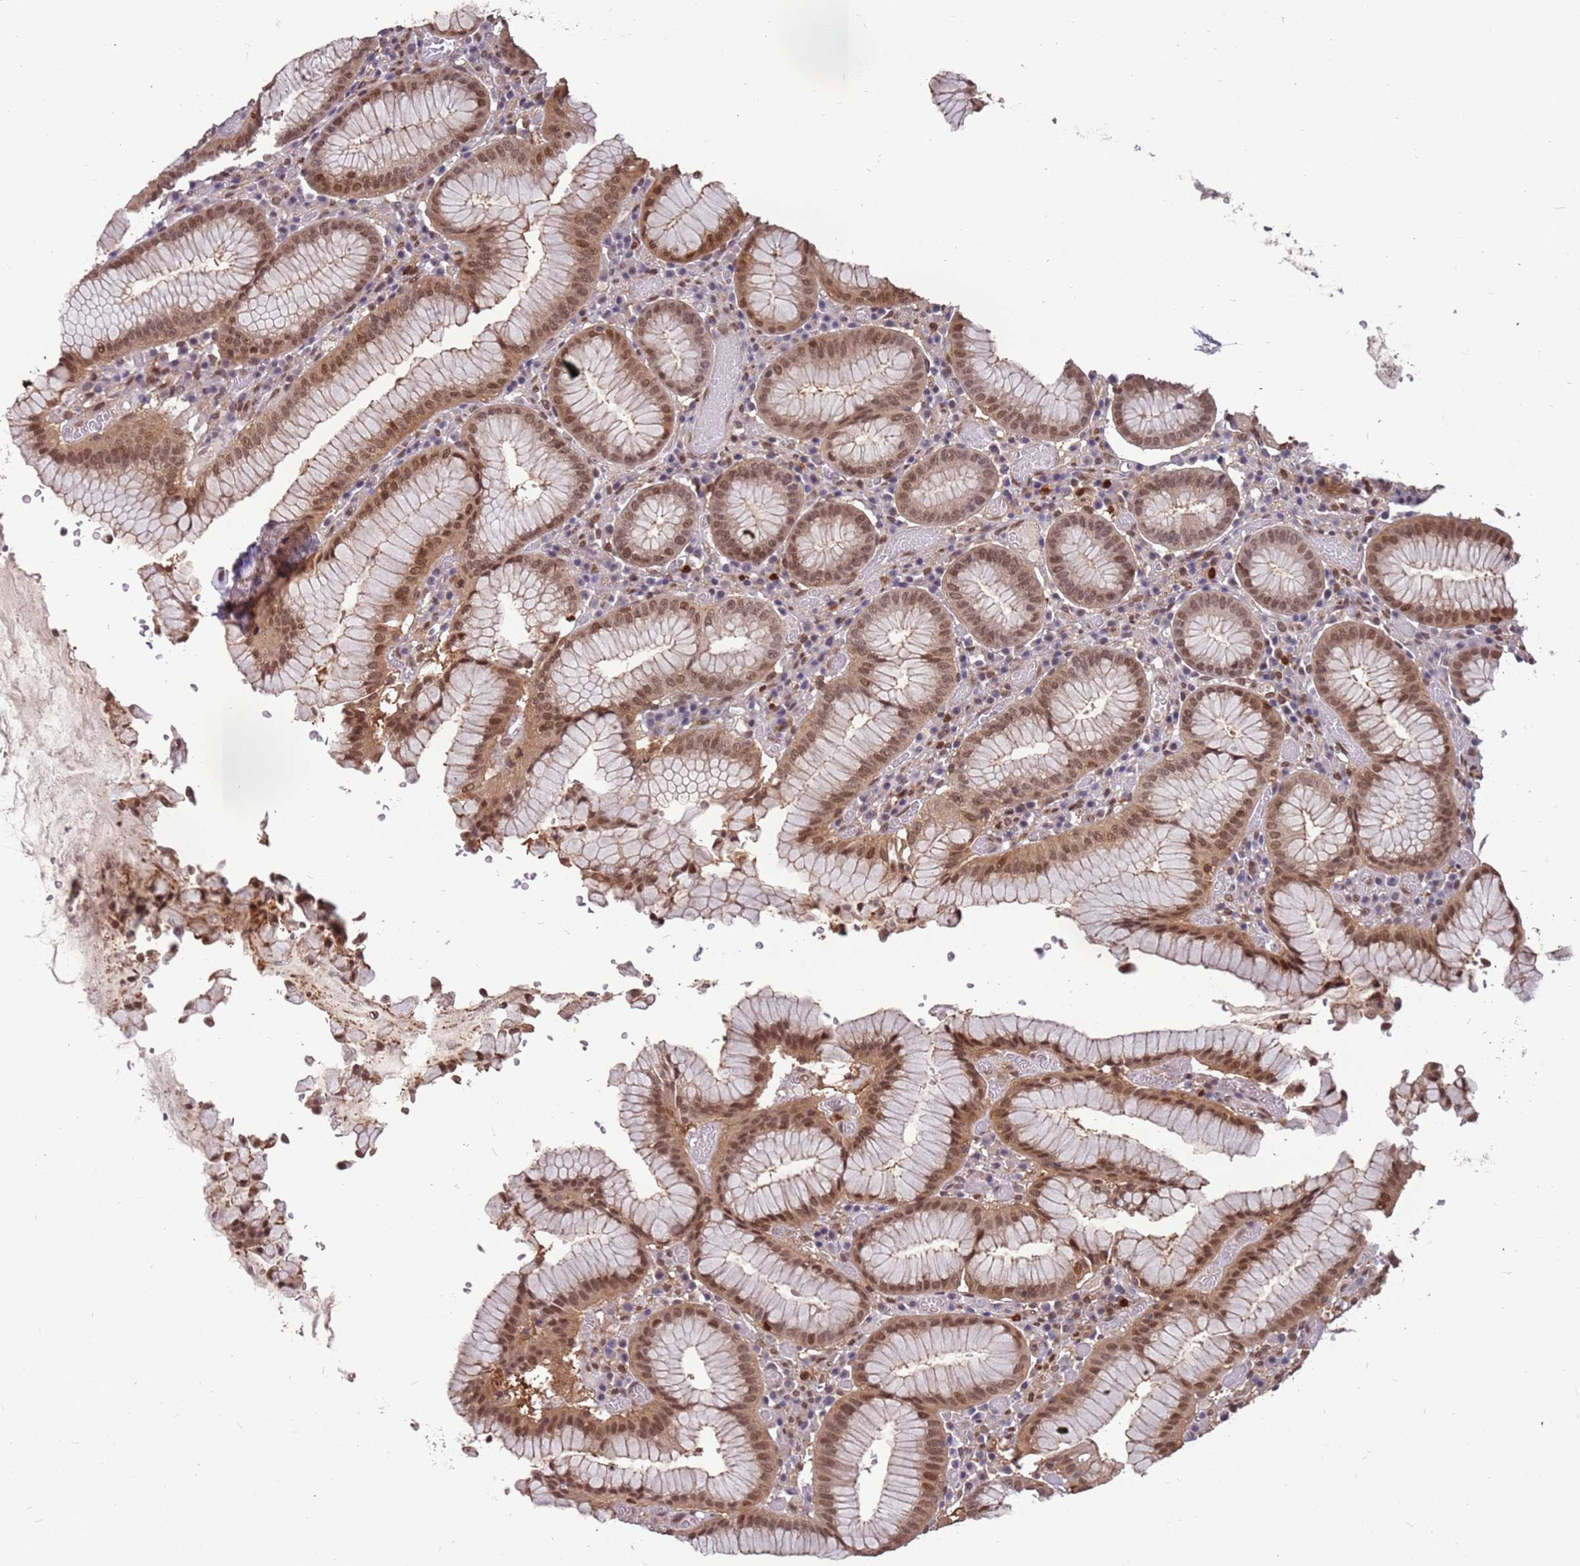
{"staining": {"intensity": "moderate", "quantity": ">75%", "location": "cytoplasmic/membranous,nuclear"}, "tissue": "stomach", "cell_type": "Glandular cells", "image_type": "normal", "snomed": [{"axis": "morphology", "description": "Normal tissue, NOS"}, {"axis": "topography", "description": "Stomach"}], "caption": "Stomach stained for a protein demonstrates moderate cytoplasmic/membranous,nuclear positivity in glandular cells. The staining was performed using DAB (3,3'-diaminobenzidine), with brown indicating positive protein expression. Nuclei are stained blue with hematoxylin.", "gene": "GBP2", "patient": {"sex": "male", "age": 55}}